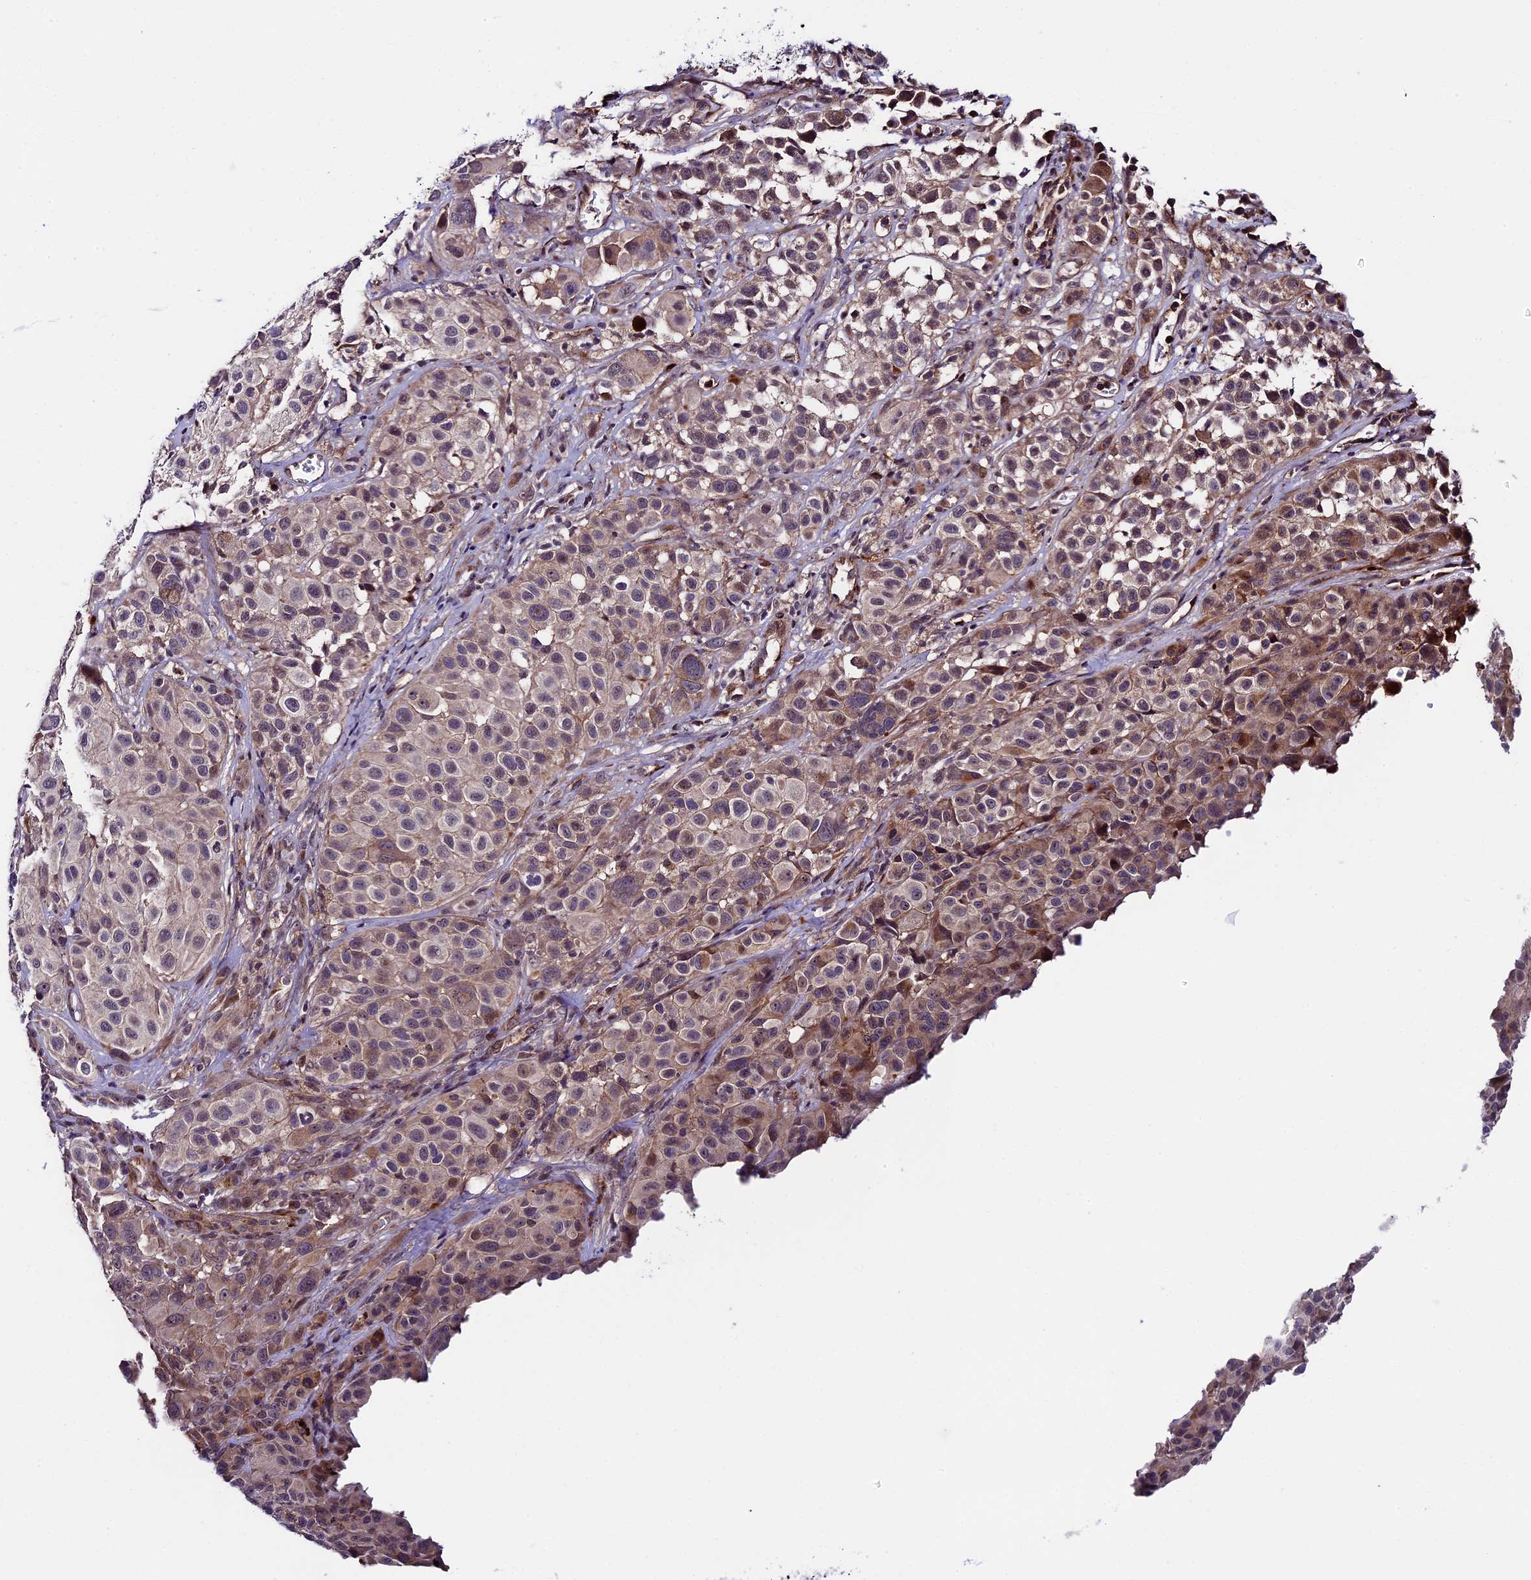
{"staining": {"intensity": "weak", "quantity": "25%-75%", "location": "cytoplasmic/membranous,nuclear"}, "tissue": "melanoma", "cell_type": "Tumor cells", "image_type": "cancer", "snomed": [{"axis": "morphology", "description": "Malignant melanoma, NOS"}, {"axis": "topography", "description": "Skin of trunk"}], "caption": "Immunohistochemical staining of human malignant melanoma exhibits low levels of weak cytoplasmic/membranous and nuclear staining in approximately 25%-75% of tumor cells.", "gene": "SIPA1L3", "patient": {"sex": "male", "age": 71}}